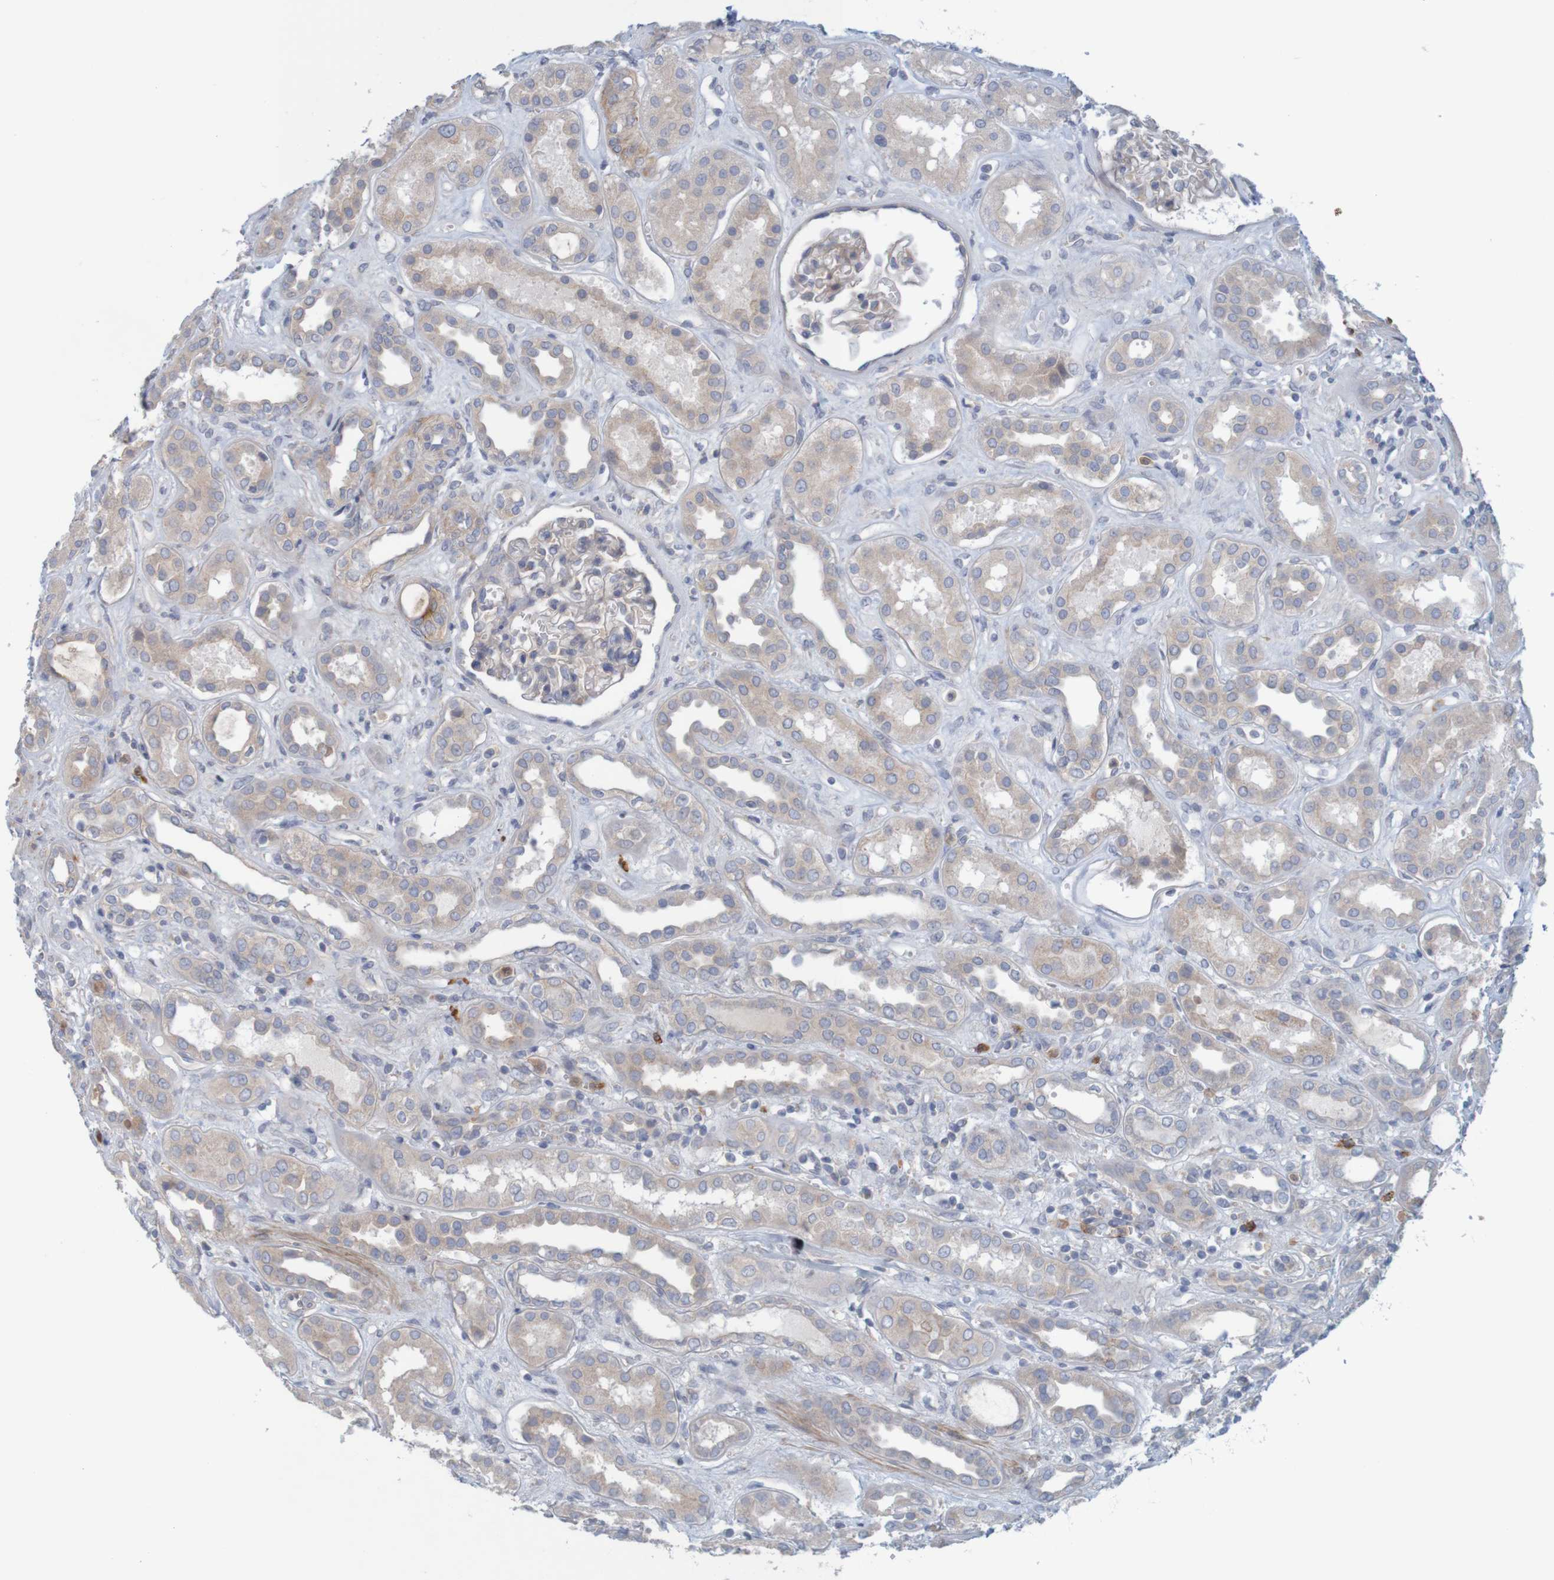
{"staining": {"intensity": "weak", "quantity": ">75%", "location": "cytoplasmic/membranous"}, "tissue": "kidney", "cell_type": "Cells in glomeruli", "image_type": "normal", "snomed": [{"axis": "morphology", "description": "Normal tissue, NOS"}, {"axis": "topography", "description": "Kidney"}], "caption": "IHC (DAB (3,3'-diaminobenzidine)) staining of normal kidney exhibits weak cytoplasmic/membranous protein expression in about >75% of cells in glomeruli.", "gene": "KRT23", "patient": {"sex": "male", "age": 59}}